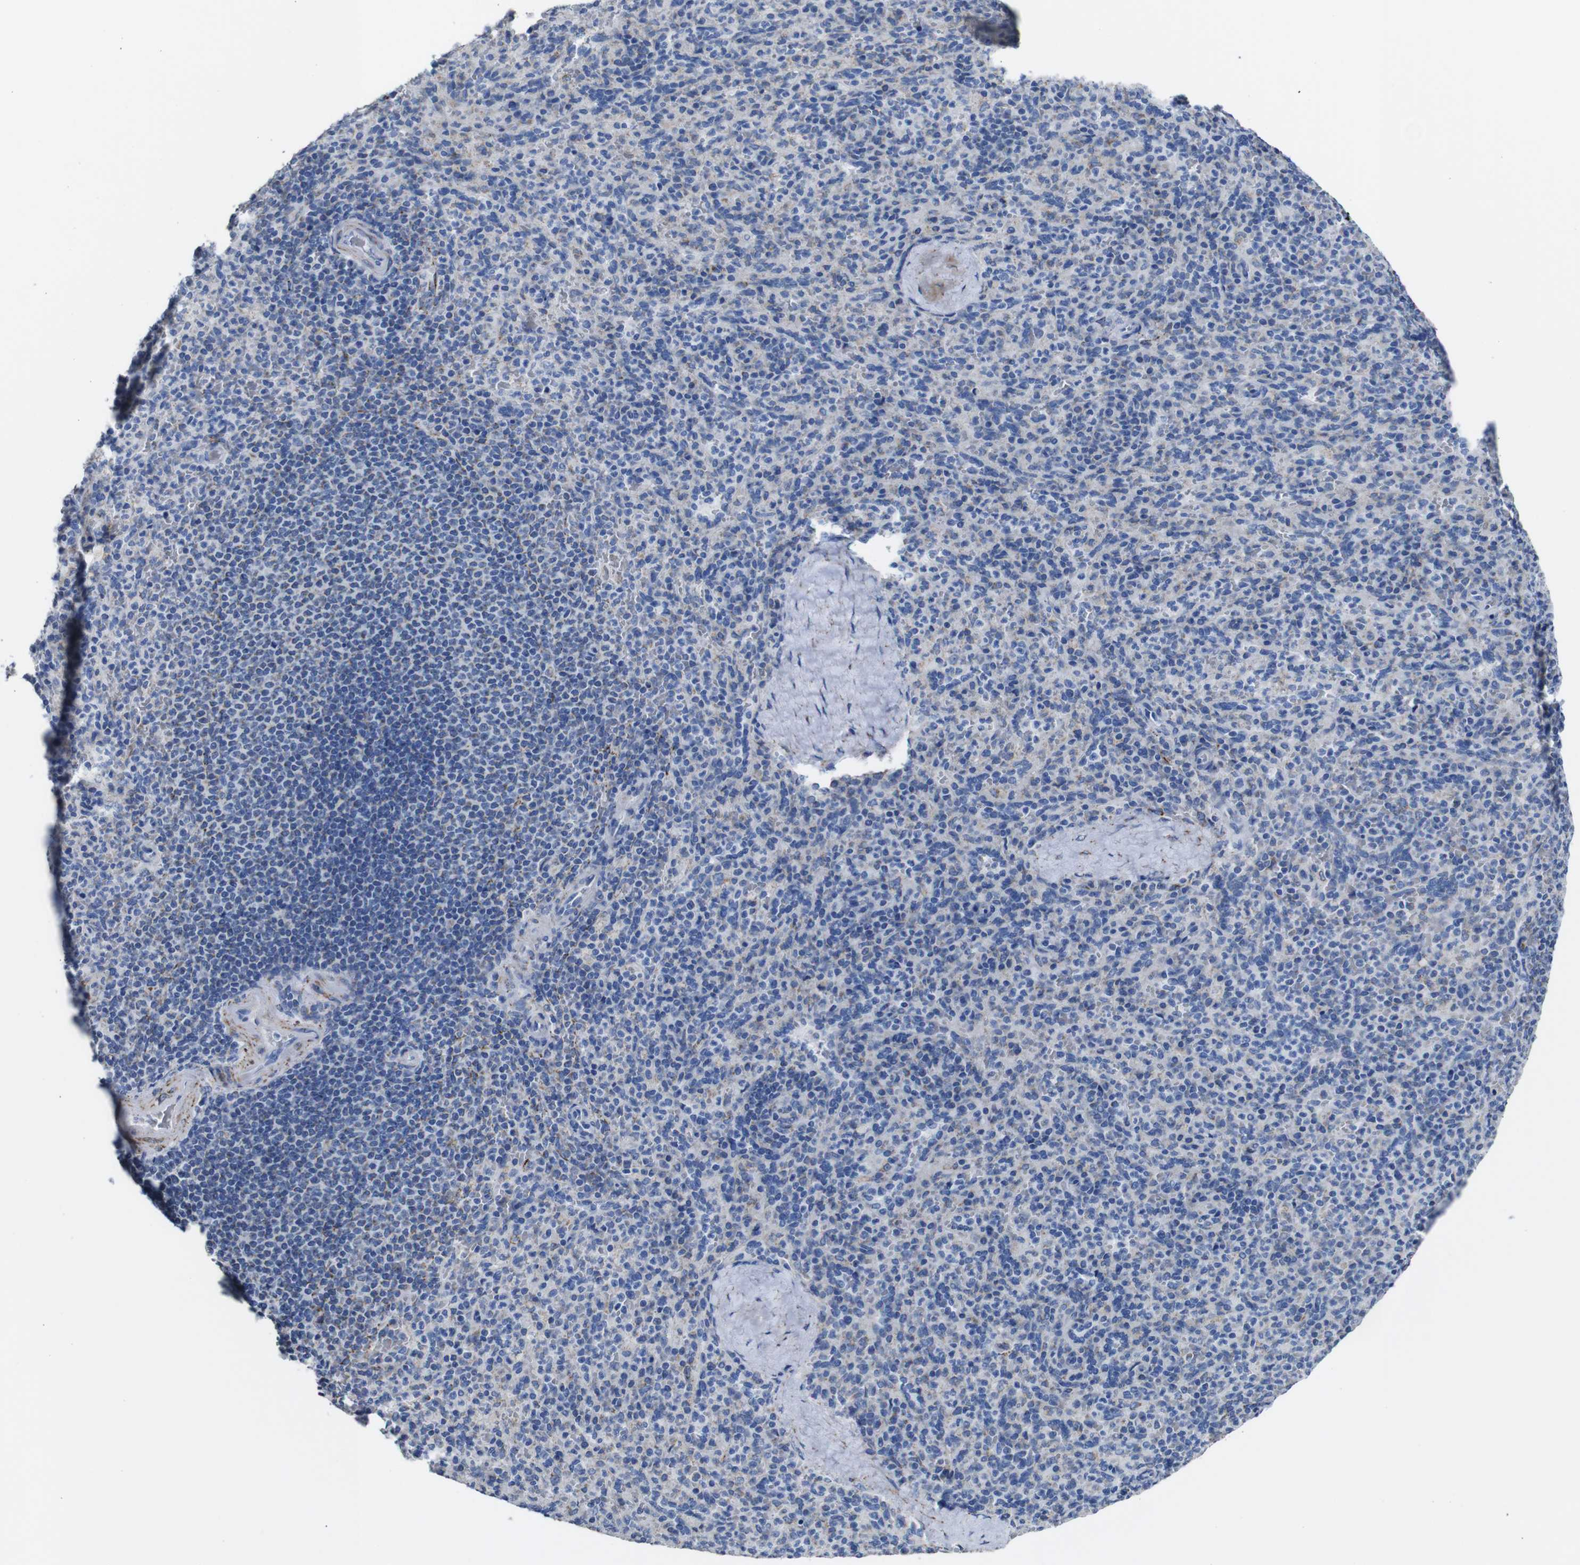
{"staining": {"intensity": "moderate", "quantity": "<25%", "location": "cytoplasmic/membranous"}, "tissue": "spleen", "cell_type": "Cells in red pulp", "image_type": "normal", "snomed": [{"axis": "morphology", "description": "Normal tissue, NOS"}, {"axis": "topography", "description": "Spleen"}], "caption": "Protein analysis of benign spleen shows moderate cytoplasmic/membranous positivity in about <25% of cells in red pulp. (Stains: DAB (3,3'-diaminobenzidine) in brown, nuclei in blue, Microscopy: brightfield microscopy at high magnification).", "gene": "MAOA", "patient": {"sex": "male", "age": 36}}